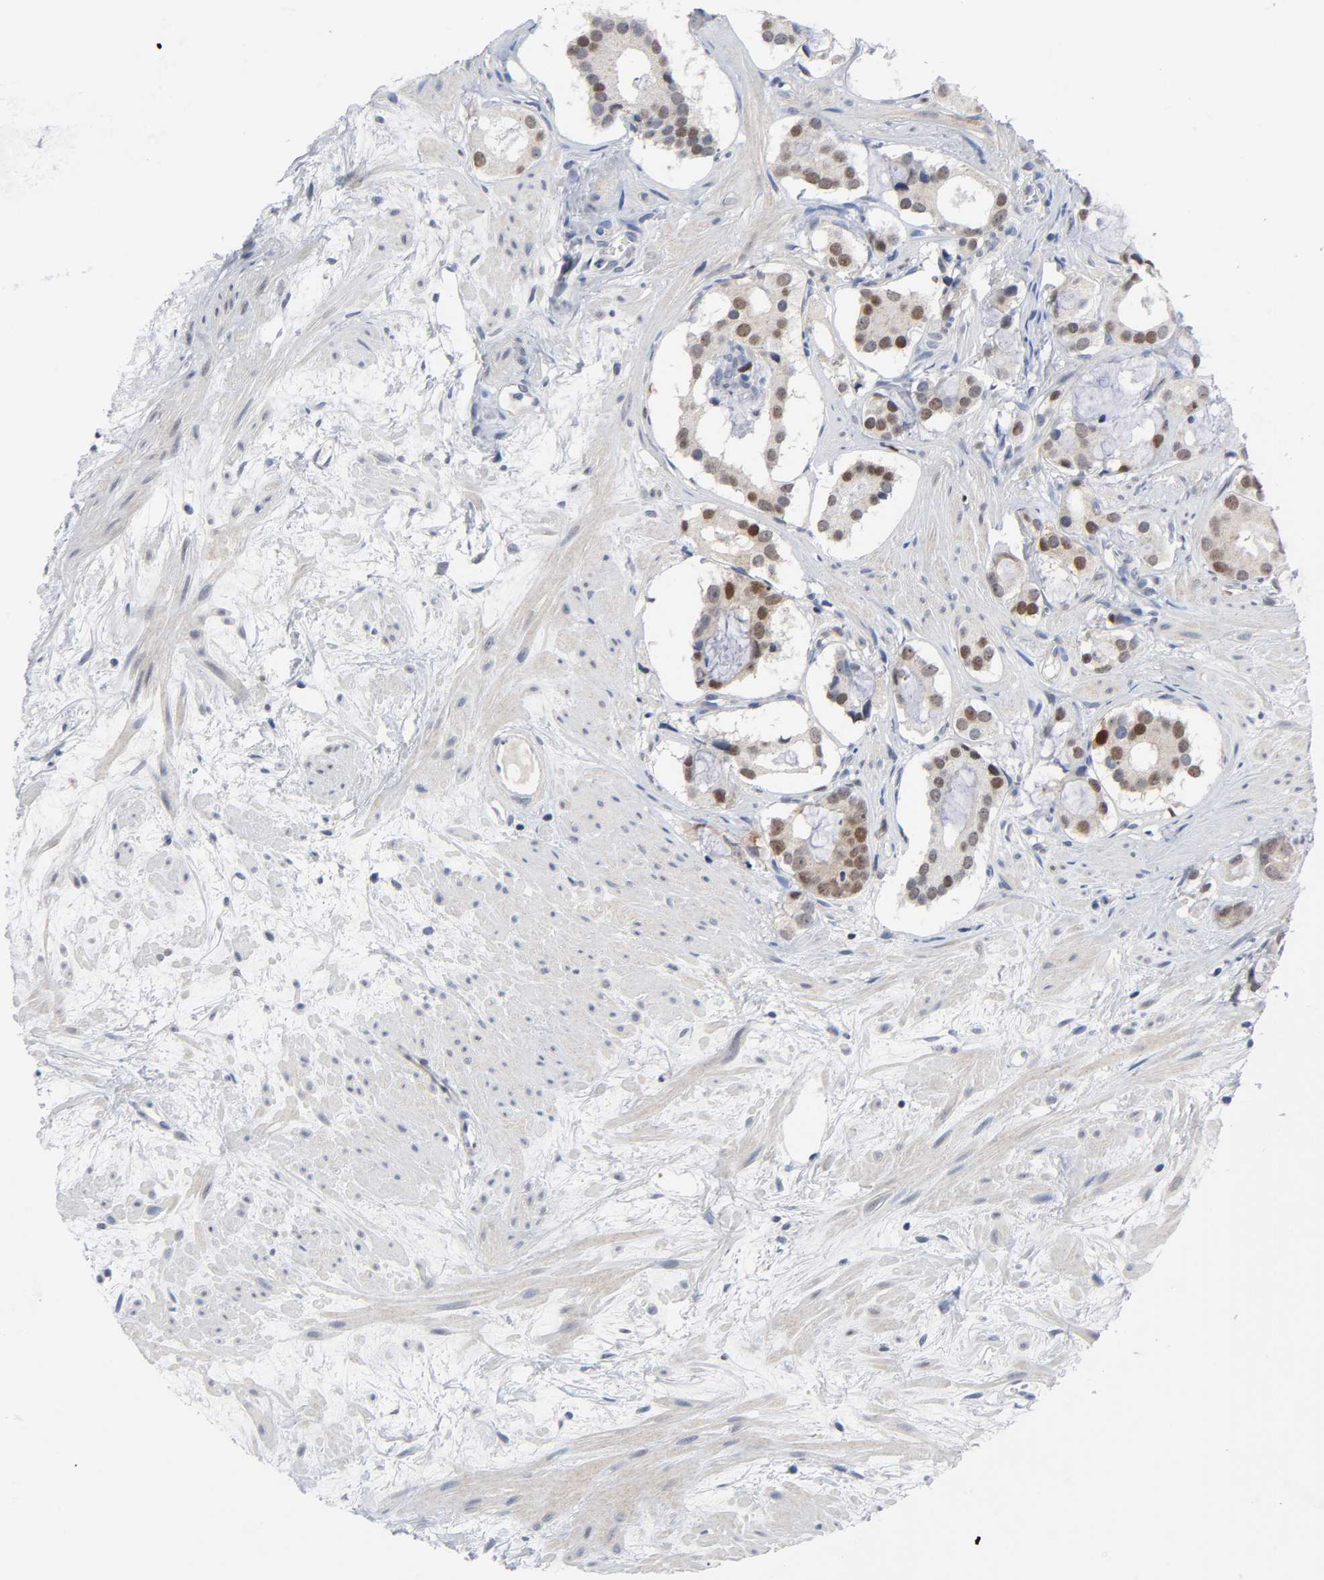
{"staining": {"intensity": "moderate", "quantity": "<25%", "location": "nuclear"}, "tissue": "prostate cancer", "cell_type": "Tumor cells", "image_type": "cancer", "snomed": [{"axis": "morphology", "description": "Adenocarcinoma, Low grade"}, {"axis": "topography", "description": "Prostate"}], "caption": "Protein analysis of adenocarcinoma (low-grade) (prostate) tissue shows moderate nuclear expression in about <25% of tumor cells.", "gene": "WEE1", "patient": {"sex": "male", "age": 57}}